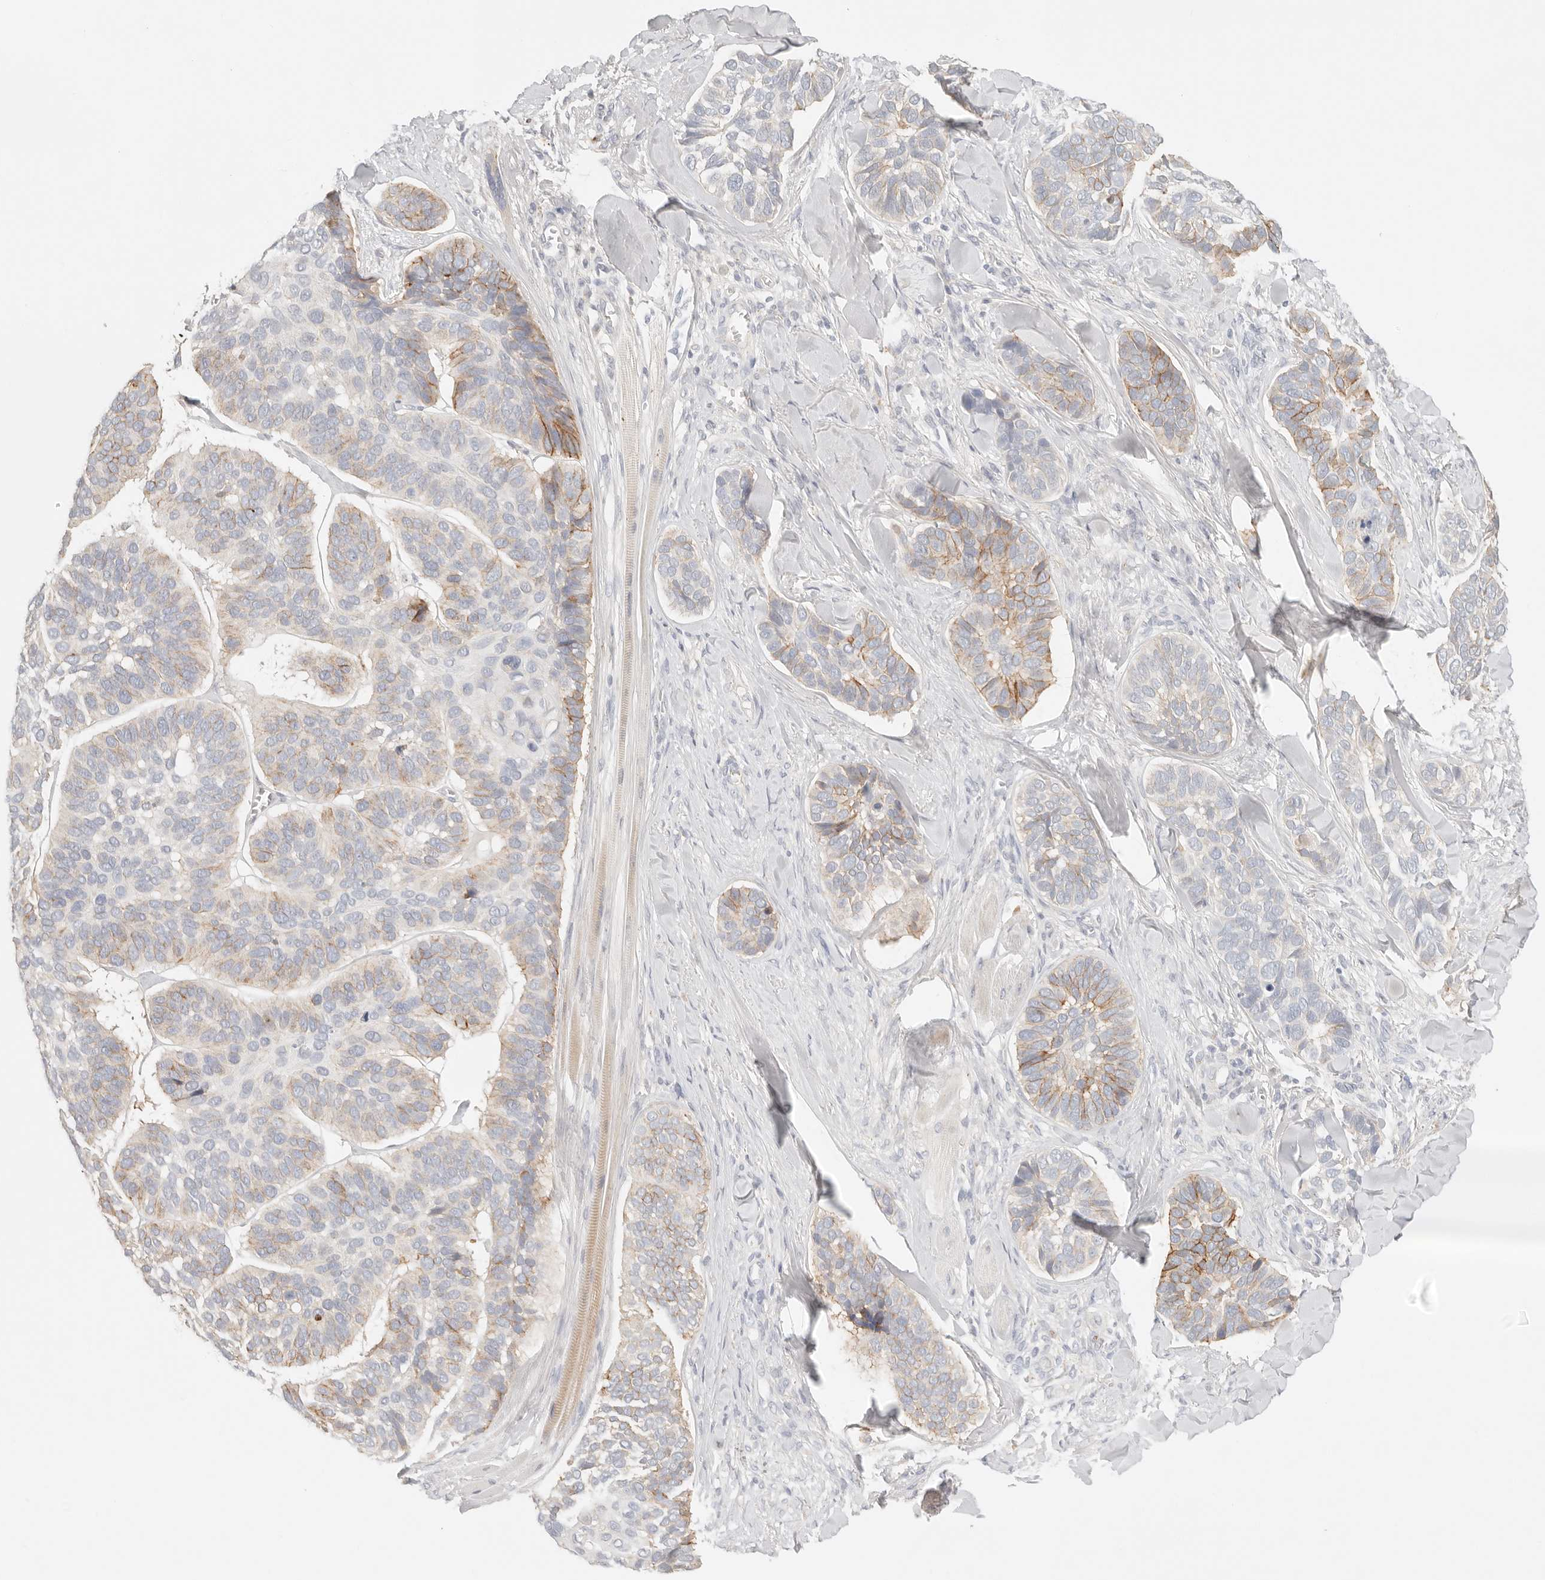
{"staining": {"intensity": "moderate", "quantity": "<25%", "location": "cytoplasmic/membranous"}, "tissue": "skin cancer", "cell_type": "Tumor cells", "image_type": "cancer", "snomed": [{"axis": "morphology", "description": "Basal cell carcinoma"}, {"axis": "topography", "description": "Skin"}], "caption": "Human skin basal cell carcinoma stained for a protein (brown) displays moderate cytoplasmic/membranous positive staining in approximately <25% of tumor cells.", "gene": "CEP120", "patient": {"sex": "male", "age": 62}}